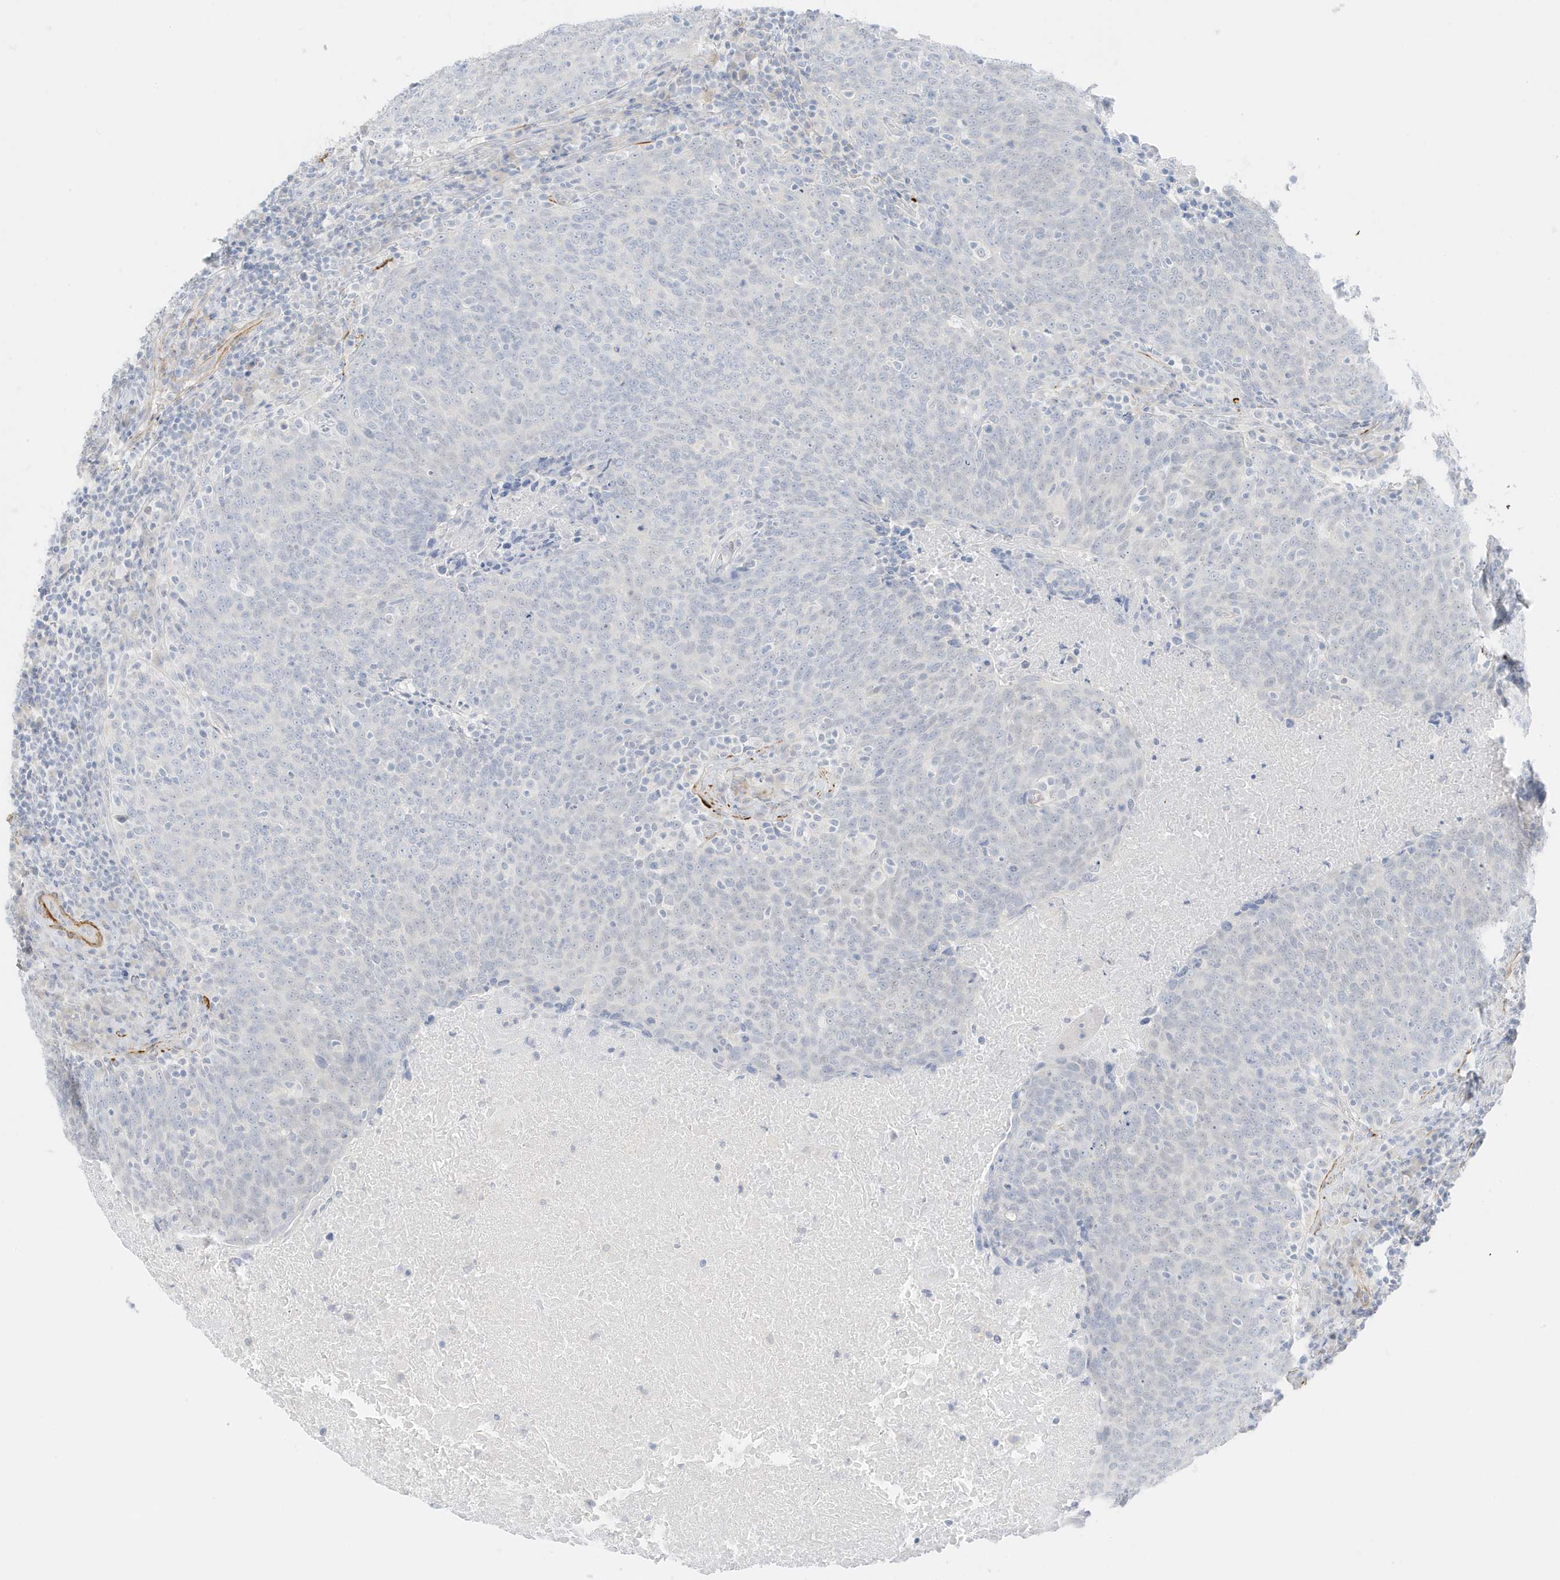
{"staining": {"intensity": "negative", "quantity": "none", "location": "none"}, "tissue": "head and neck cancer", "cell_type": "Tumor cells", "image_type": "cancer", "snomed": [{"axis": "morphology", "description": "Squamous cell carcinoma, NOS"}, {"axis": "morphology", "description": "Squamous cell carcinoma, metastatic, NOS"}, {"axis": "topography", "description": "Lymph node"}, {"axis": "topography", "description": "Head-Neck"}], "caption": "Photomicrograph shows no significant protein staining in tumor cells of head and neck metastatic squamous cell carcinoma. (Stains: DAB immunohistochemistry (IHC) with hematoxylin counter stain, Microscopy: brightfield microscopy at high magnification).", "gene": "SLC22A13", "patient": {"sex": "male", "age": 62}}